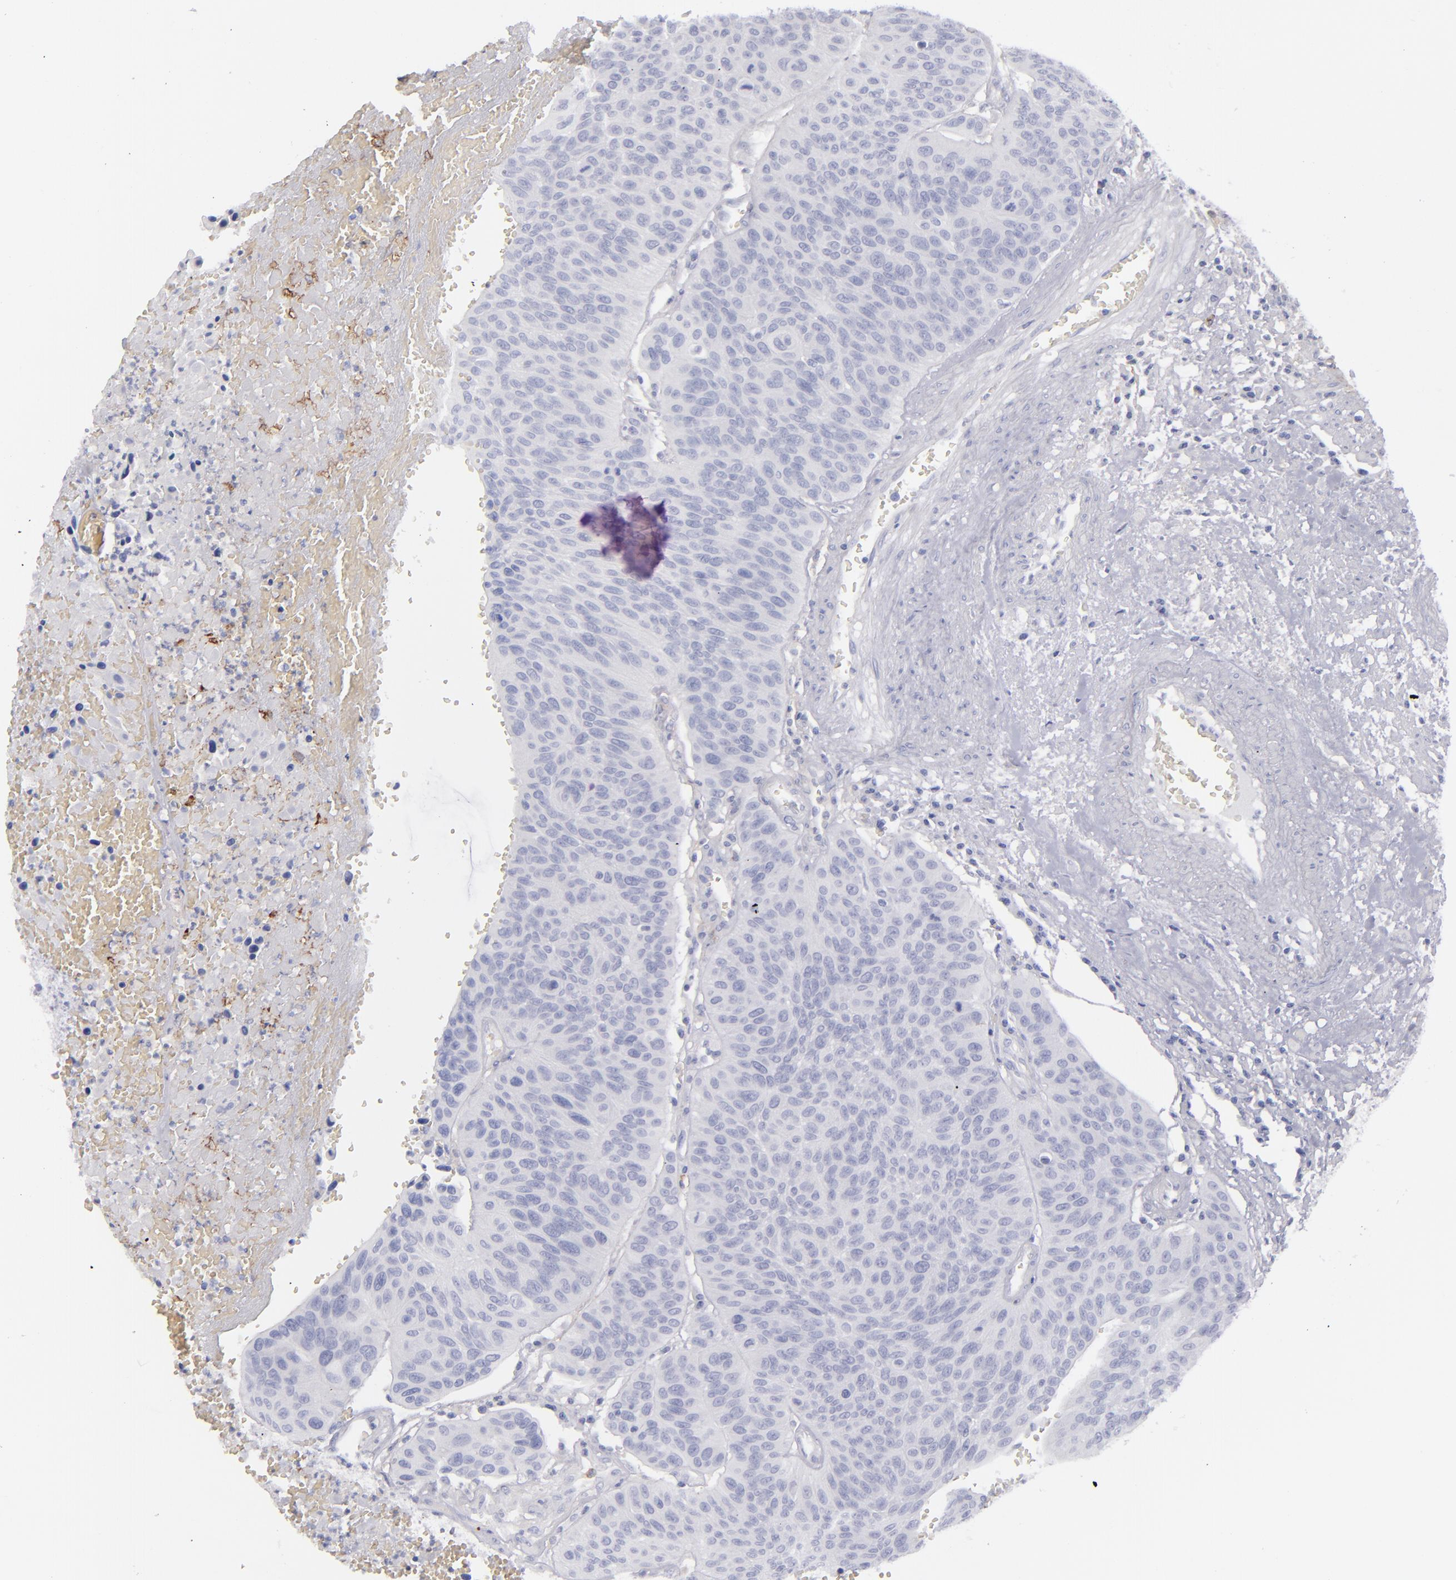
{"staining": {"intensity": "negative", "quantity": "none", "location": "none"}, "tissue": "urothelial cancer", "cell_type": "Tumor cells", "image_type": "cancer", "snomed": [{"axis": "morphology", "description": "Urothelial carcinoma, High grade"}, {"axis": "topography", "description": "Urinary bladder"}], "caption": "The immunohistochemistry image has no significant expression in tumor cells of urothelial cancer tissue. (DAB IHC with hematoxylin counter stain).", "gene": "ANPEP", "patient": {"sex": "male", "age": 66}}